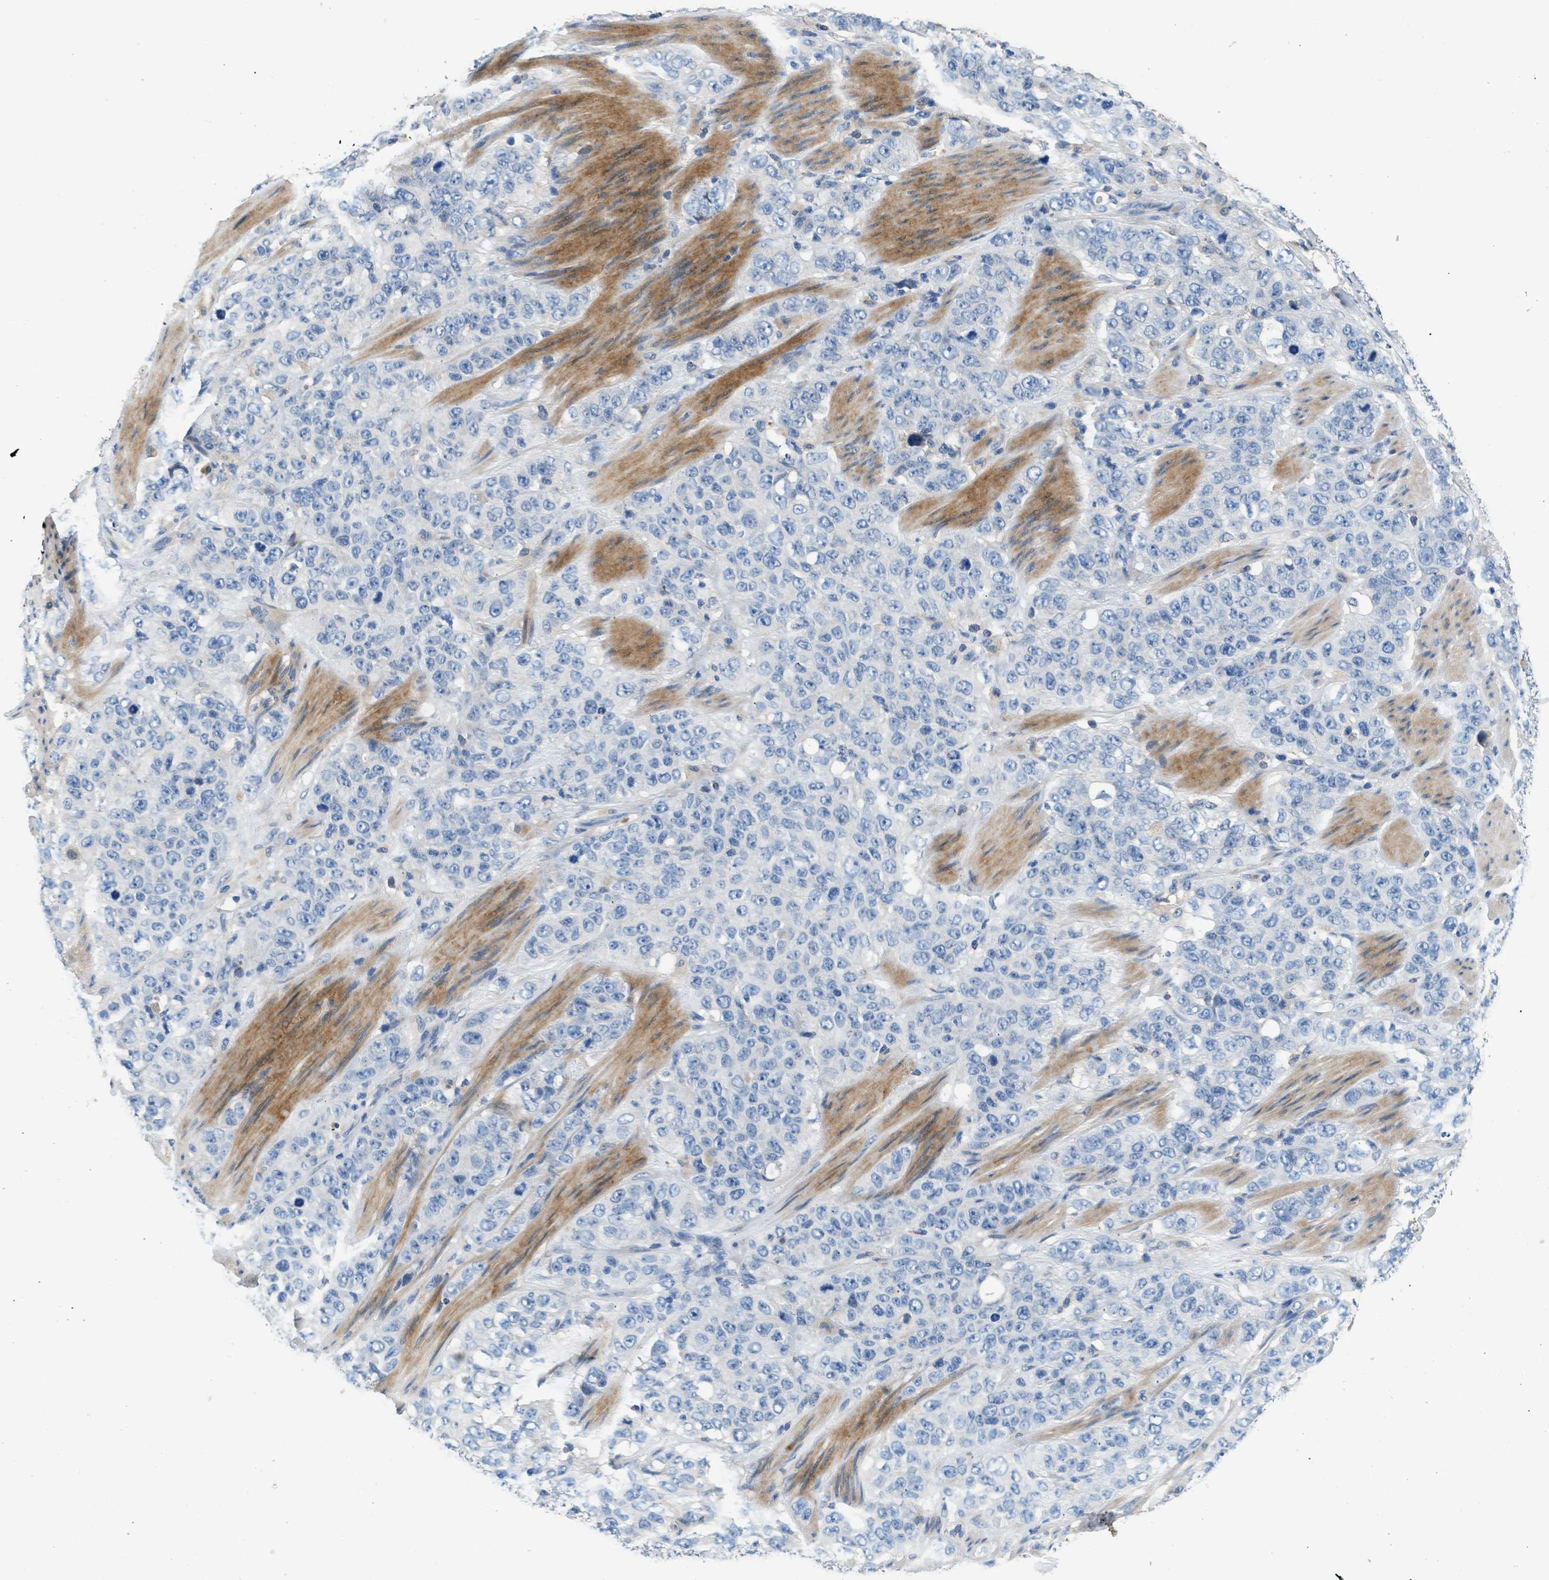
{"staining": {"intensity": "negative", "quantity": "none", "location": "none"}, "tissue": "stomach cancer", "cell_type": "Tumor cells", "image_type": "cancer", "snomed": [{"axis": "morphology", "description": "Adenocarcinoma, NOS"}, {"axis": "topography", "description": "Stomach"}], "caption": "This is an IHC histopathology image of human adenocarcinoma (stomach). There is no expression in tumor cells.", "gene": "RWDD2B", "patient": {"sex": "male", "age": 48}}